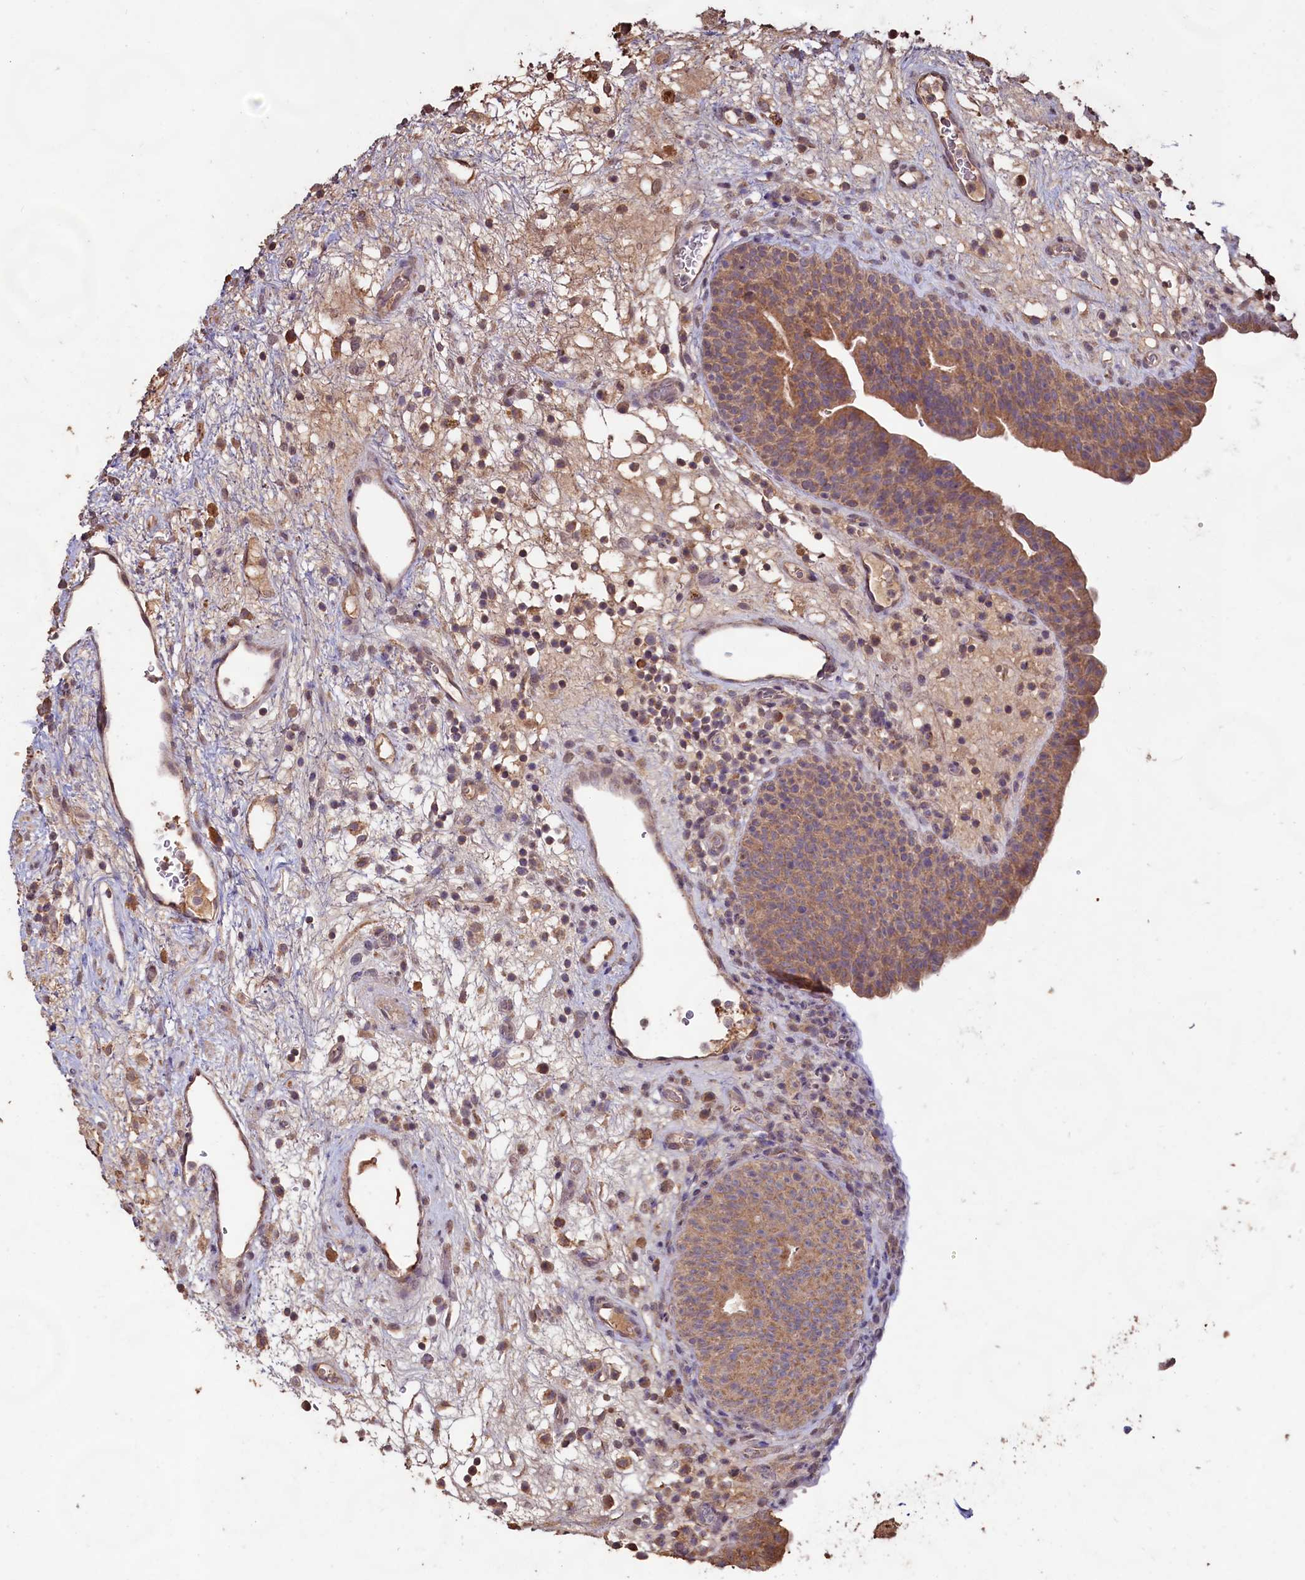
{"staining": {"intensity": "moderate", "quantity": ">75%", "location": "cytoplasmic/membranous"}, "tissue": "urinary bladder", "cell_type": "Urothelial cells", "image_type": "normal", "snomed": [{"axis": "morphology", "description": "Normal tissue, NOS"}, {"axis": "topography", "description": "Urinary bladder"}], "caption": "Immunohistochemistry of normal urinary bladder displays medium levels of moderate cytoplasmic/membranous positivity in approximately >75% of urothelial cells.", "gene": "FUNDC1", "patient": {"sex": "male", "age": 71}}